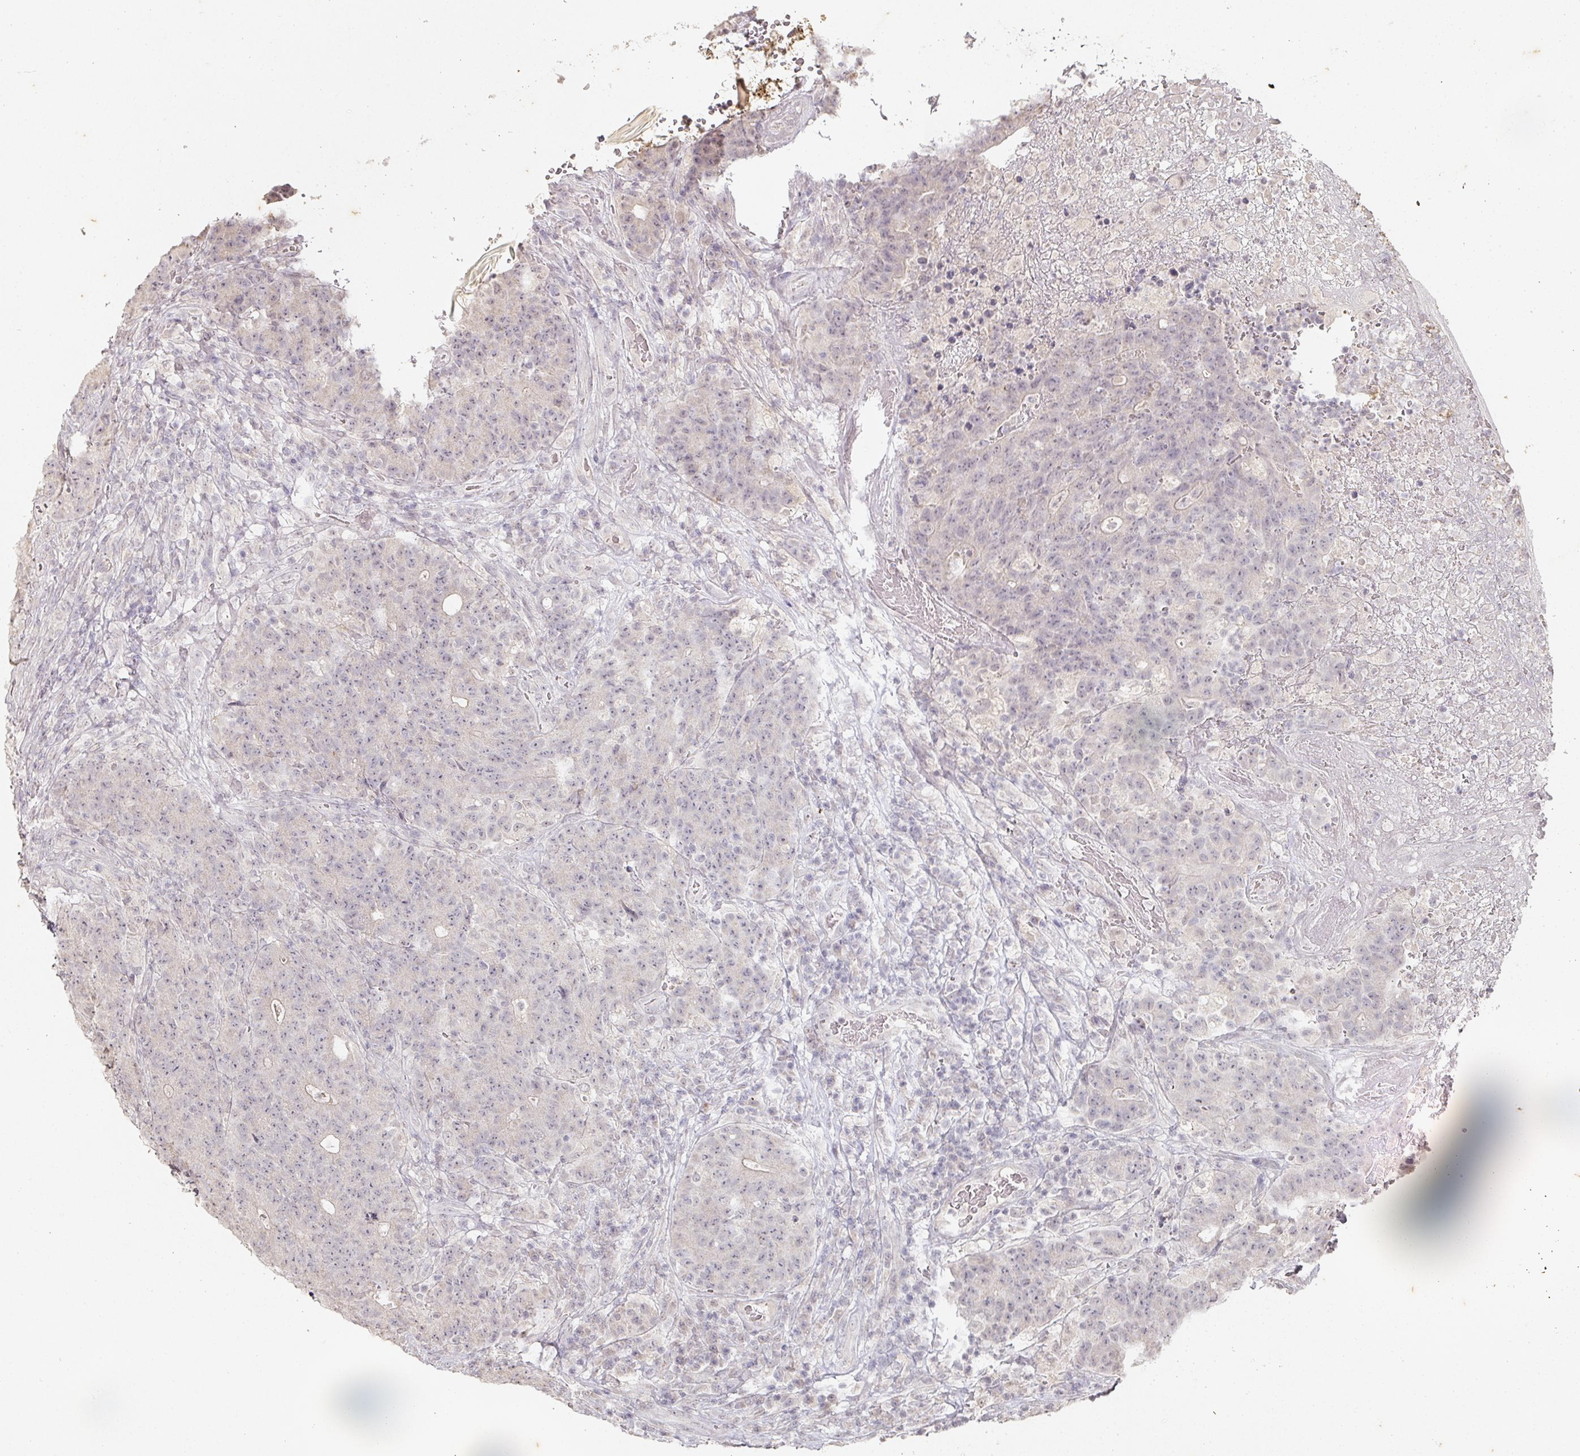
{"staining": {"intensity": "negative", "quantity": "none", "location": "none"}, "tissue": "colorectal cancer", "cell_type": "Tumor cells", "image_type": "cancer", "snomed": [{"axis": "morphology", "description": "Adenocarcinoma, NOS"}, {"axis": "topography", "description": "Colon"}], "caption": "Immunohistochemistry image of colorectal cancer (adenocarcinoma) stained for a protein (brown), which demonstrates no positivity in tumor cells.", "gene": "CAPN5", "patient": {"sex": "female", "age": 75}}